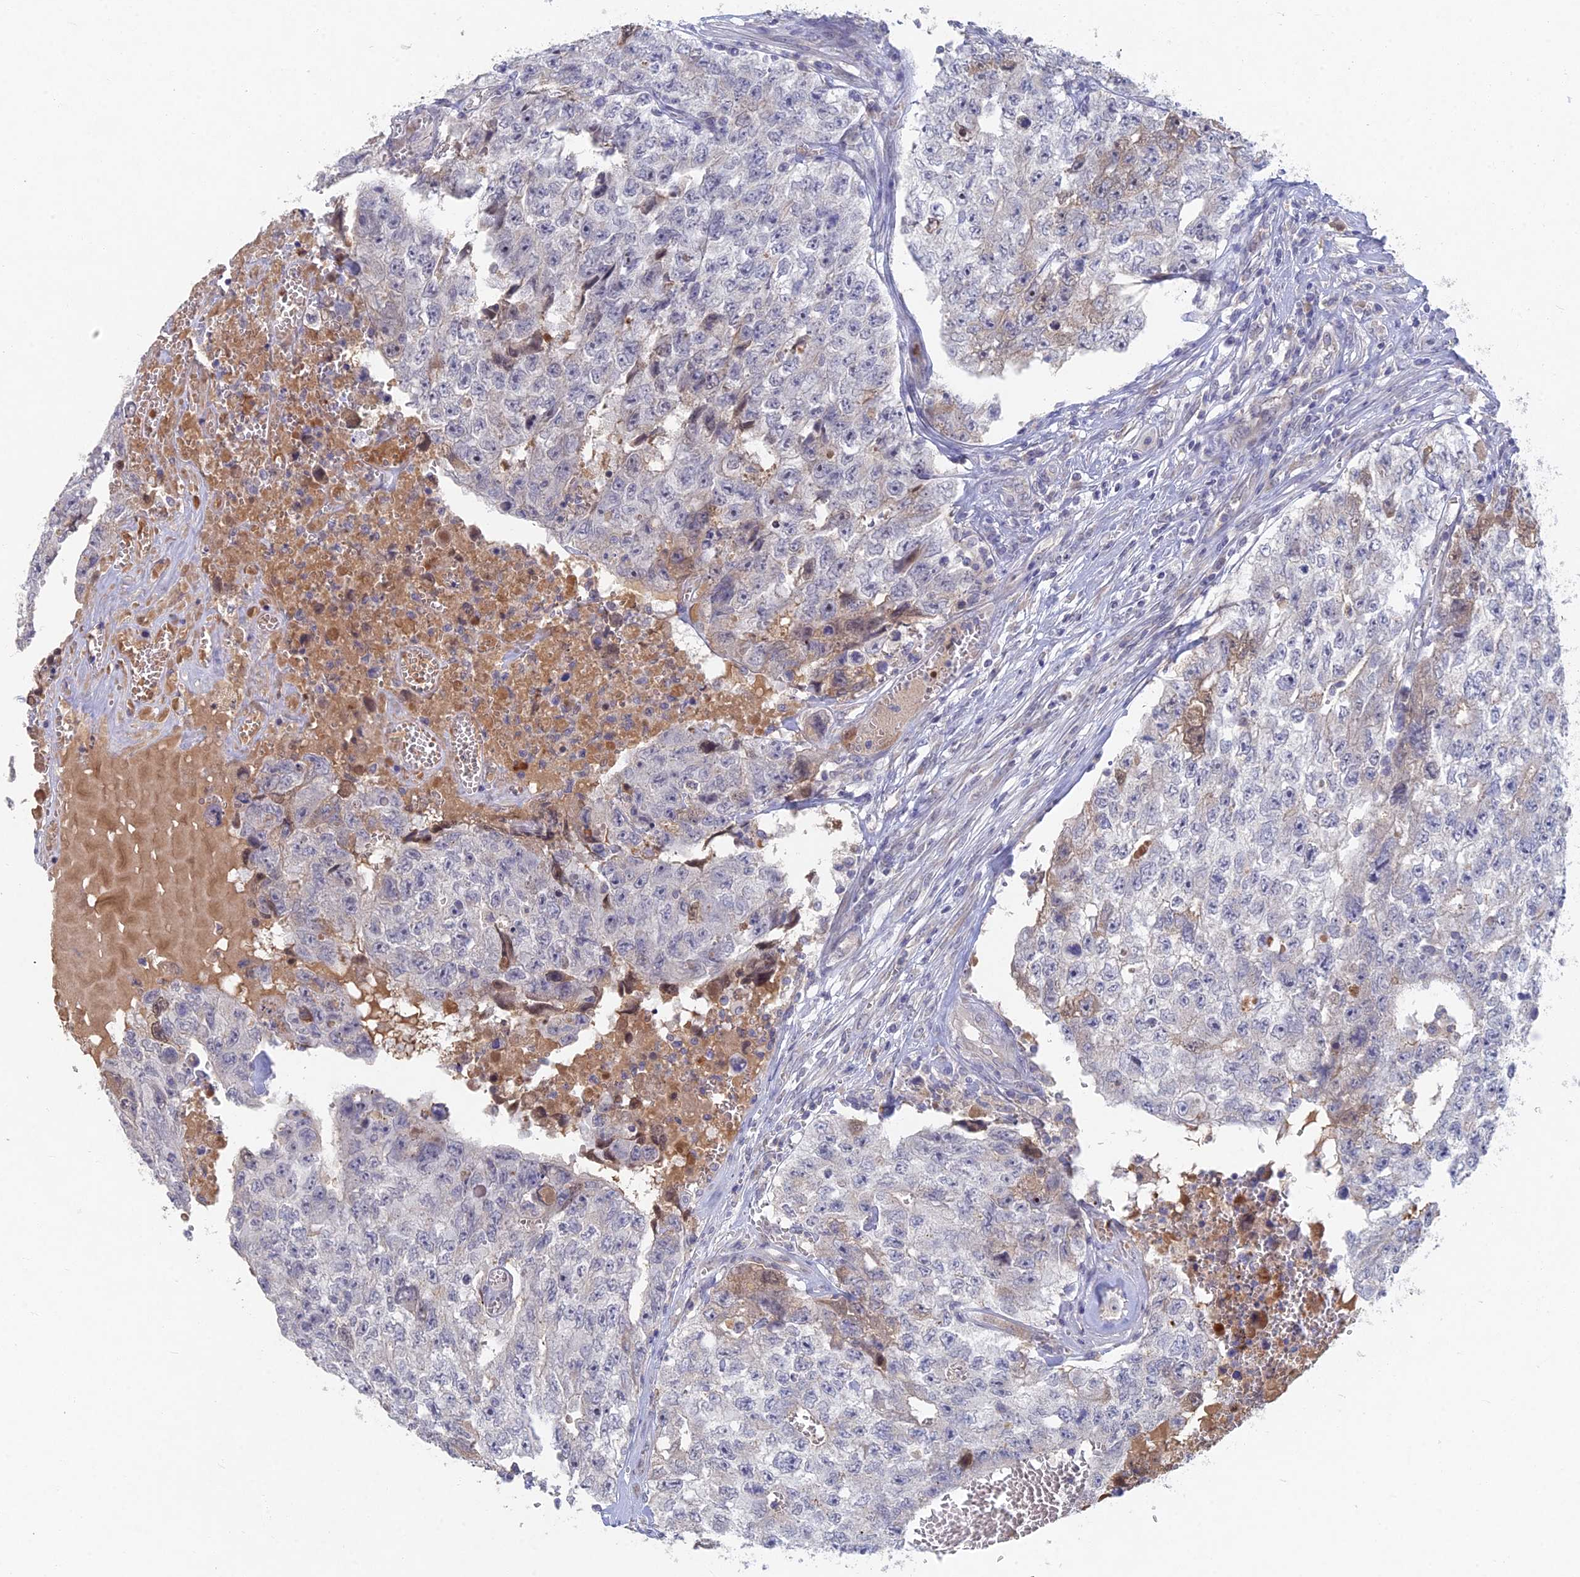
{"staining": {"intensity": "negative", "quantity": "none", "location": "none"}, "tissue": "testis cancer", "cell_type": "Tumor cells", "image_type": "cancer", "snomed": [{"axis": "morphology", "description": "Carcinoma, Embryonal, NOS"}, {"axis": "topography", "description": "Testis"}], "caption": "High magnification brightfield microscopy of testis embryonal carcinoma stained with DAB (brown) and counterstained with hematoxylin (blue): tumor cells show no significant positivity.", "gene": "GNA15", "patient": {"sex": "male", "age": 17}}